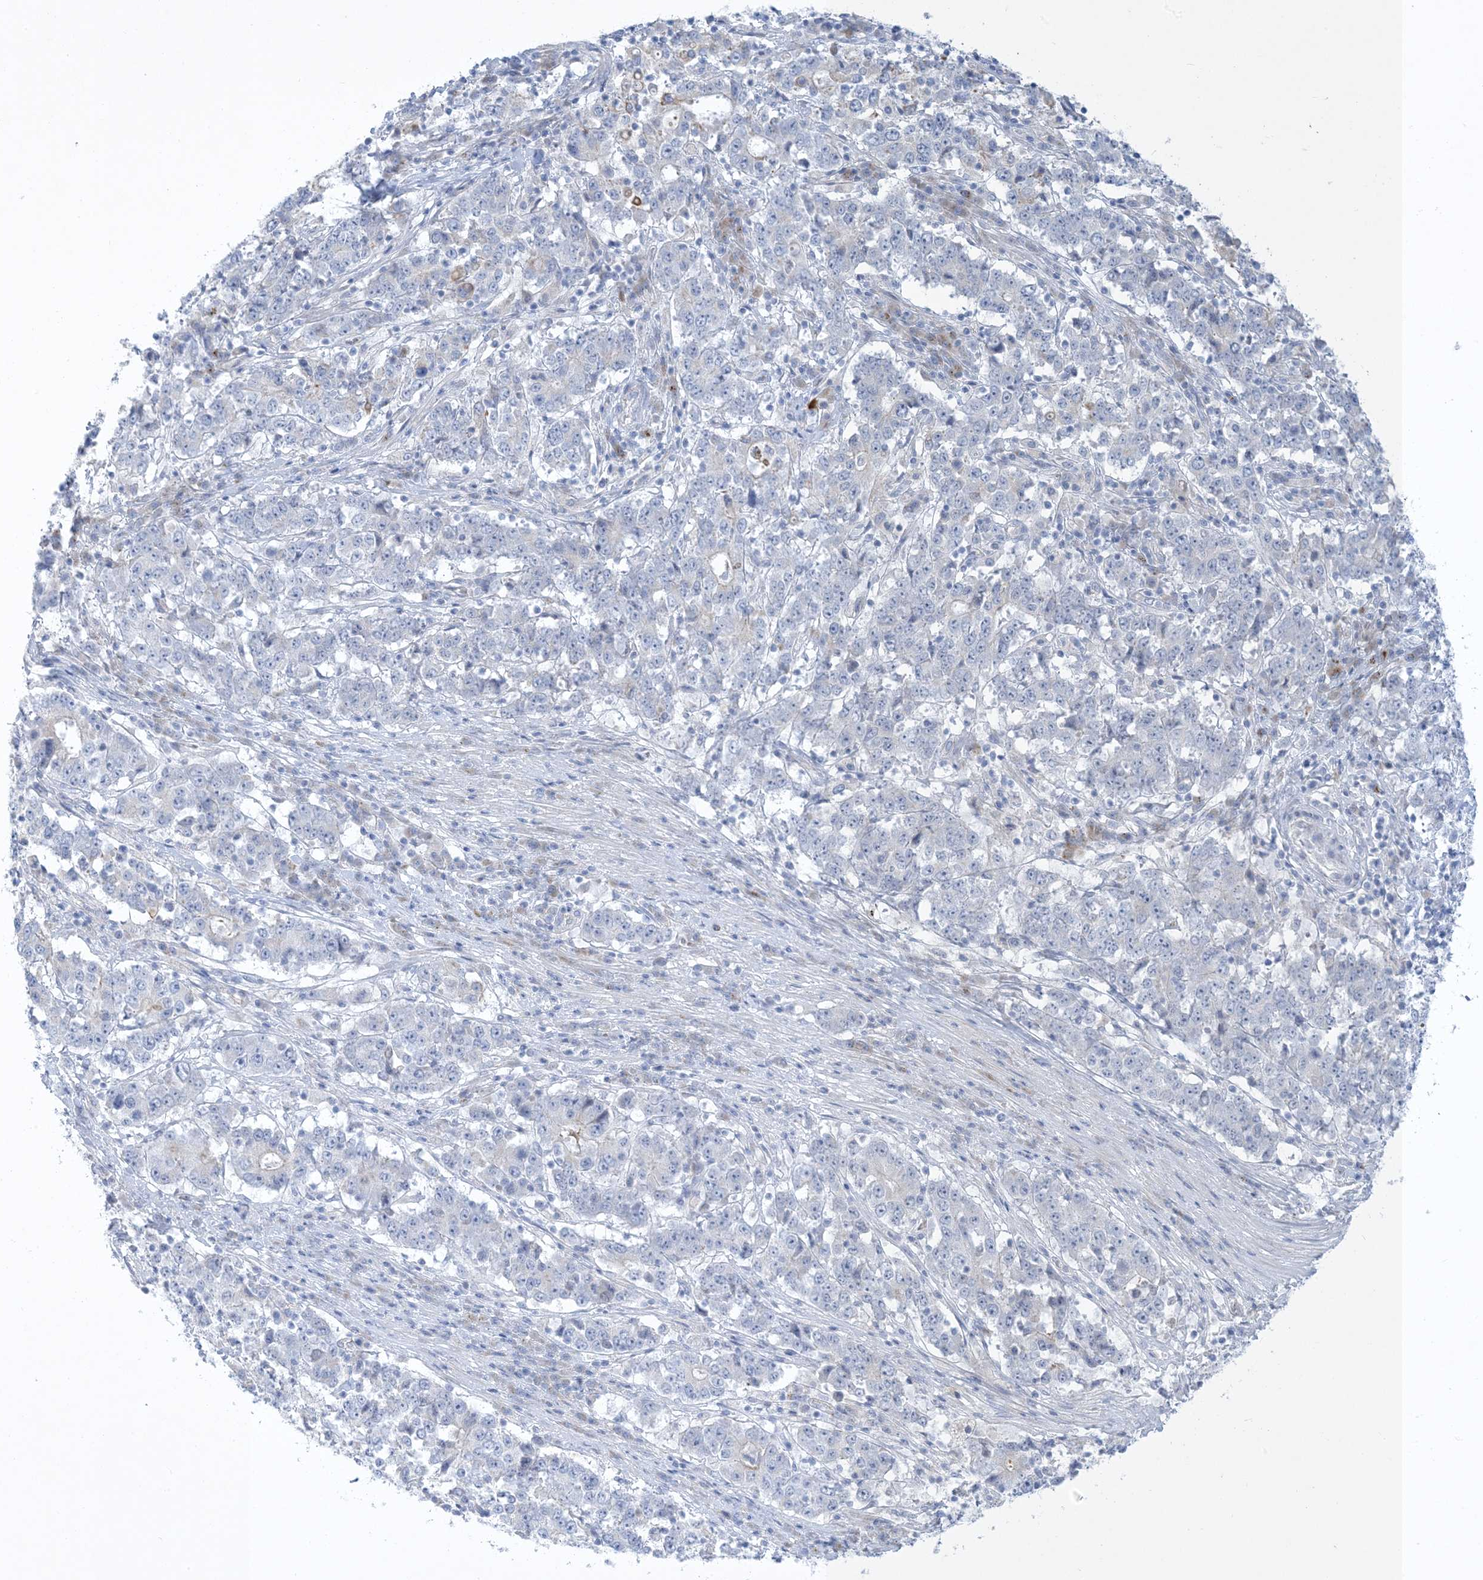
{"staining": {"intensity": "negative", "quantity": "none", "location": "none"}, "tissue": "stomach cancer", "cell_type": "Tumor cells", "image_type": "cancer", "snomed": [{"axis": "morphology", "description": "Adenocarcinoma, NOS"}, {"axis": "topography", "description": "Stomach"}], "caption": "Human stomach adenocarcinoma stained for a protein using immunohistochemistry (IHC) exhibits no expression in tumor cells.", "gene": "XIRP2", "patient": {"sex": "male", "age": 59}}